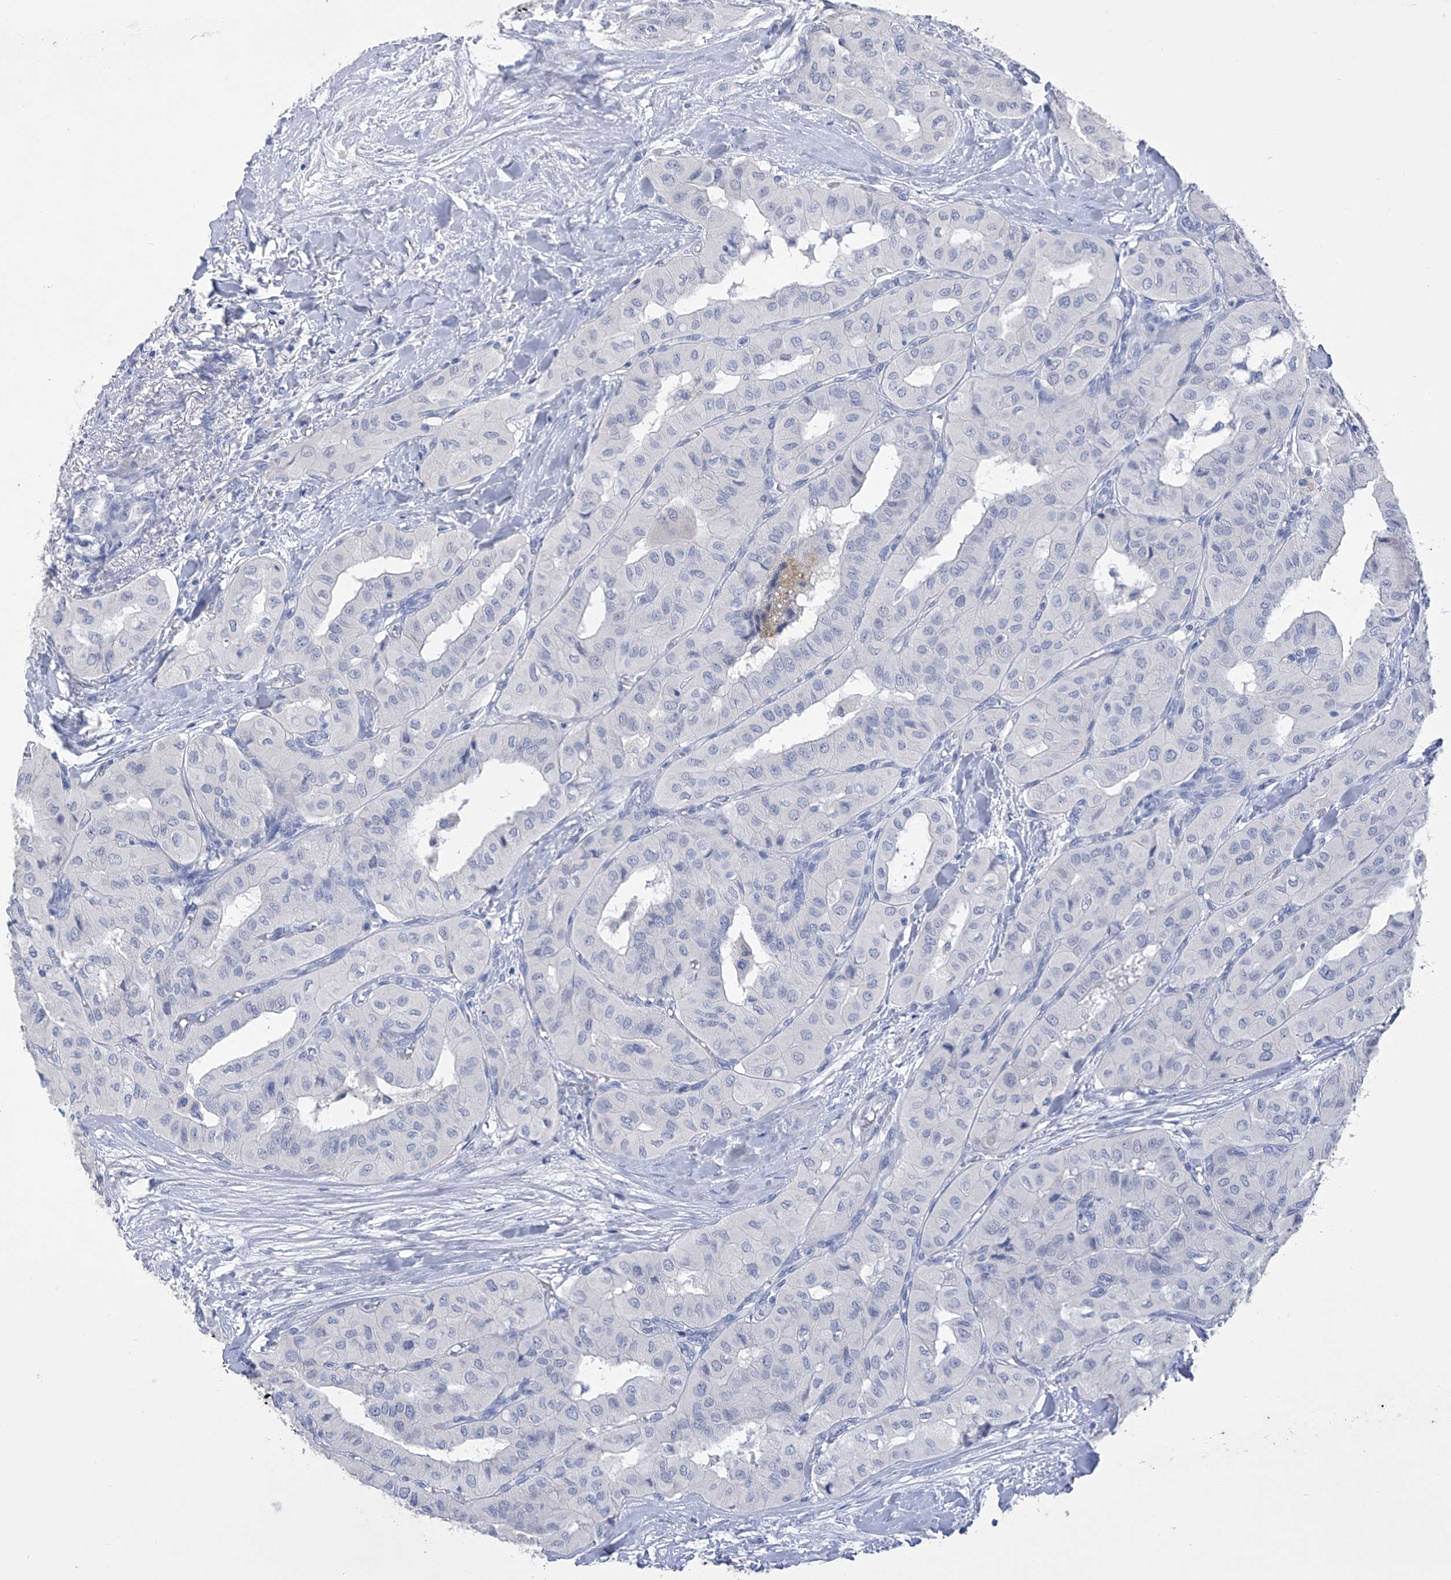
{"staining": {"intensity": "negative", "quantity": "none", "location": "none"}, "tissue": "thyroid cancer", "cell_type": "Tumor cells", "image_type": "cancer", "snomed": [{"axis": "morphology", "description": "Papillary adenocarcinoma, NOS"}, {"axis": "topography", "description": "Thyroid gland"}], "caption": "A high-resolution photomicrograph shows IHC staining of thyroid papillary adenocarcinoma, which shows no significant staining in tumor cells. The staining was performed using DAB to visualize the protein expression in brown, while the nuclei were stained in blue with hematoxylin (Magnification: 20x).", "gene": "ADRA1A", "patient": {"sex": "female", "age": 59}}